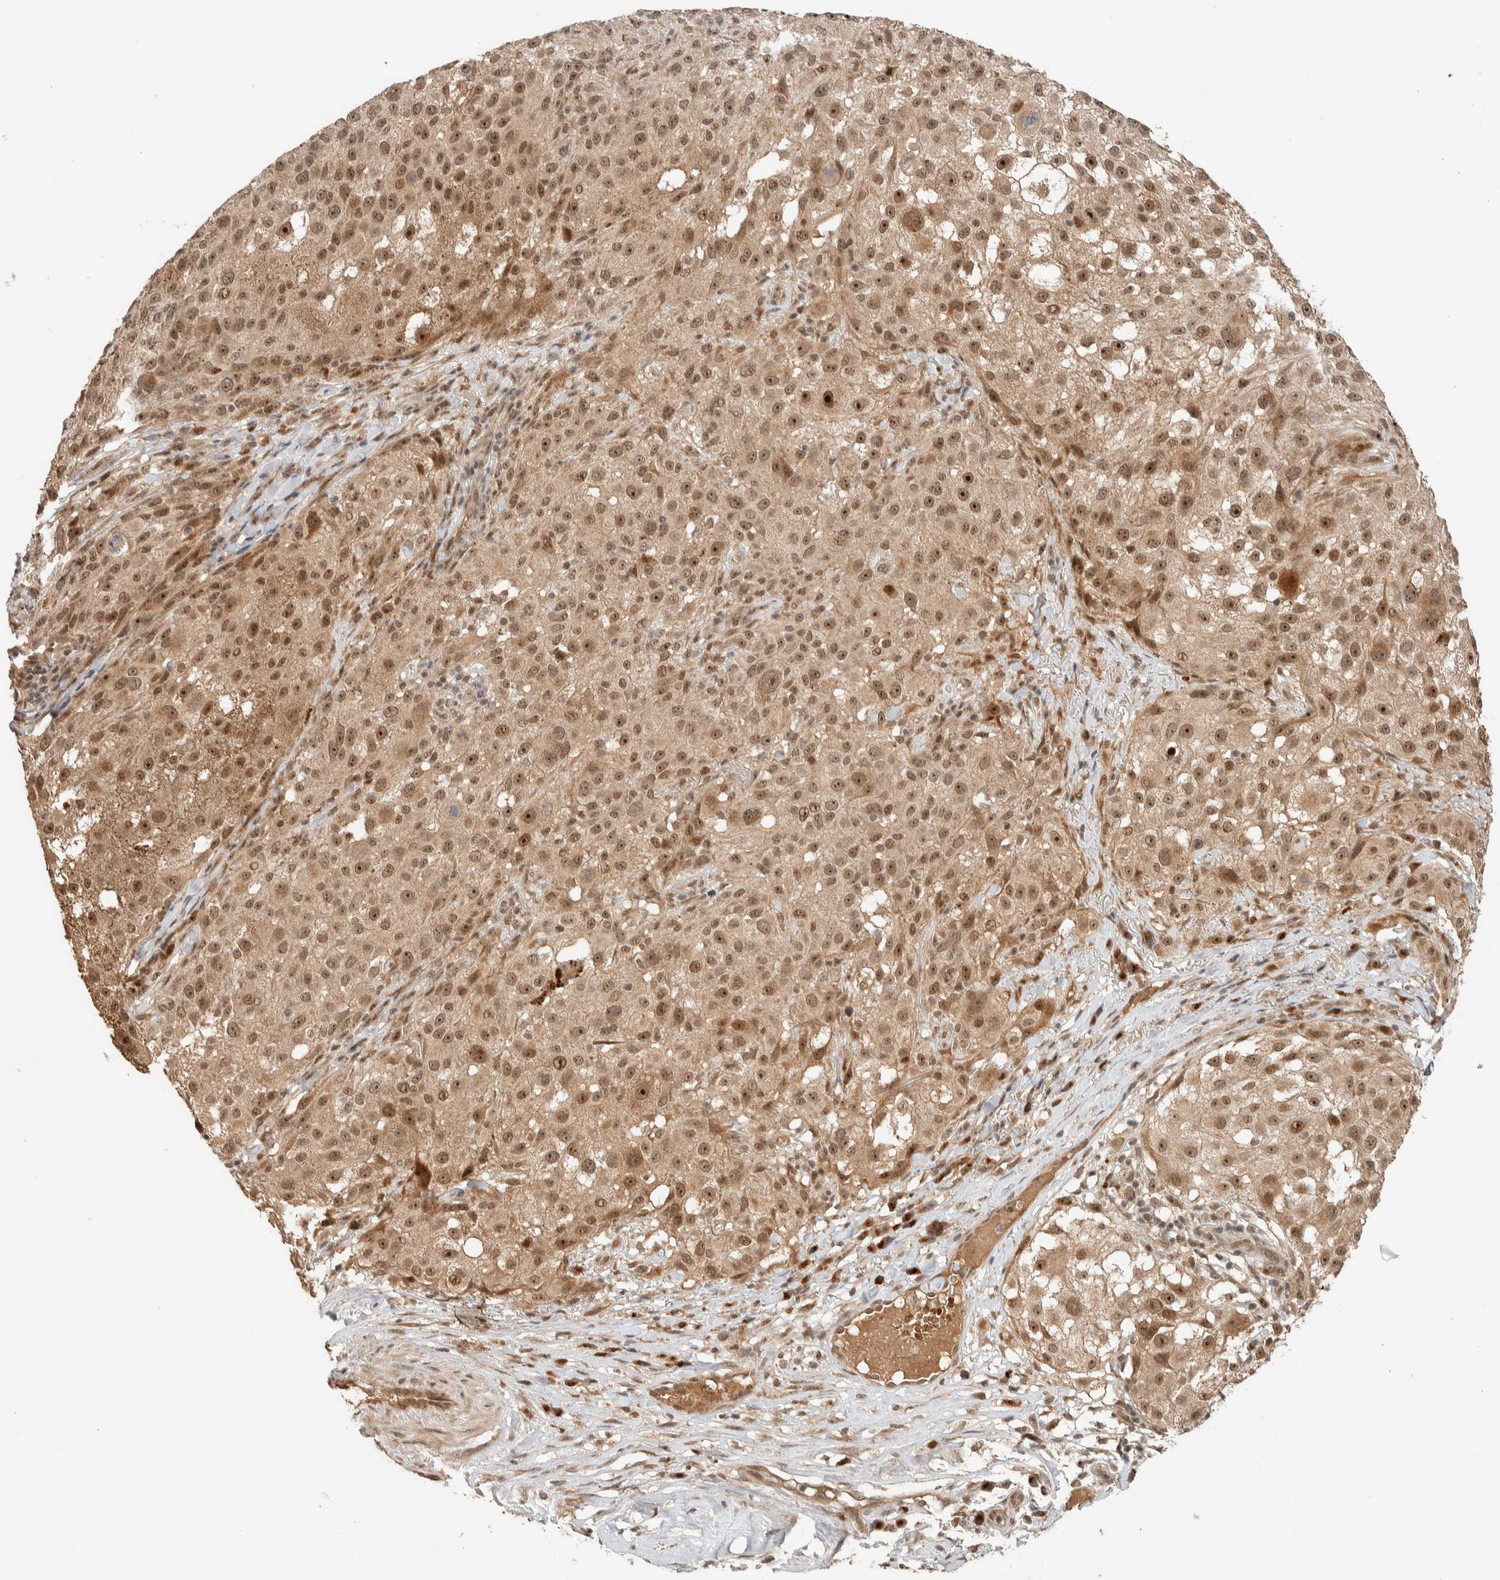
{"staining": {"intensity": "moderate", "quantity": ">75%", "location": "cytoplasmic/membranous,nuclear"}, "tissue": "melanoma", "cell_type": "Tumor cells", "image_type": "cancer", "snomed": [{"axis": "morphology", "description": "Necrosis, NOS"}, {"axis": "morphology", "description": "Malignant melanoma, NOS"}, {"axis": "topography", "description": "Skin"}], "caption": "Human malignant melanoma stained with a brown dye displays moderate cytoplasmic/membranous and nuclear positive expression in about >75% of tumor cells.", "gene": "ZBTB2", "patient": {"sex": "female", "age": 87}}